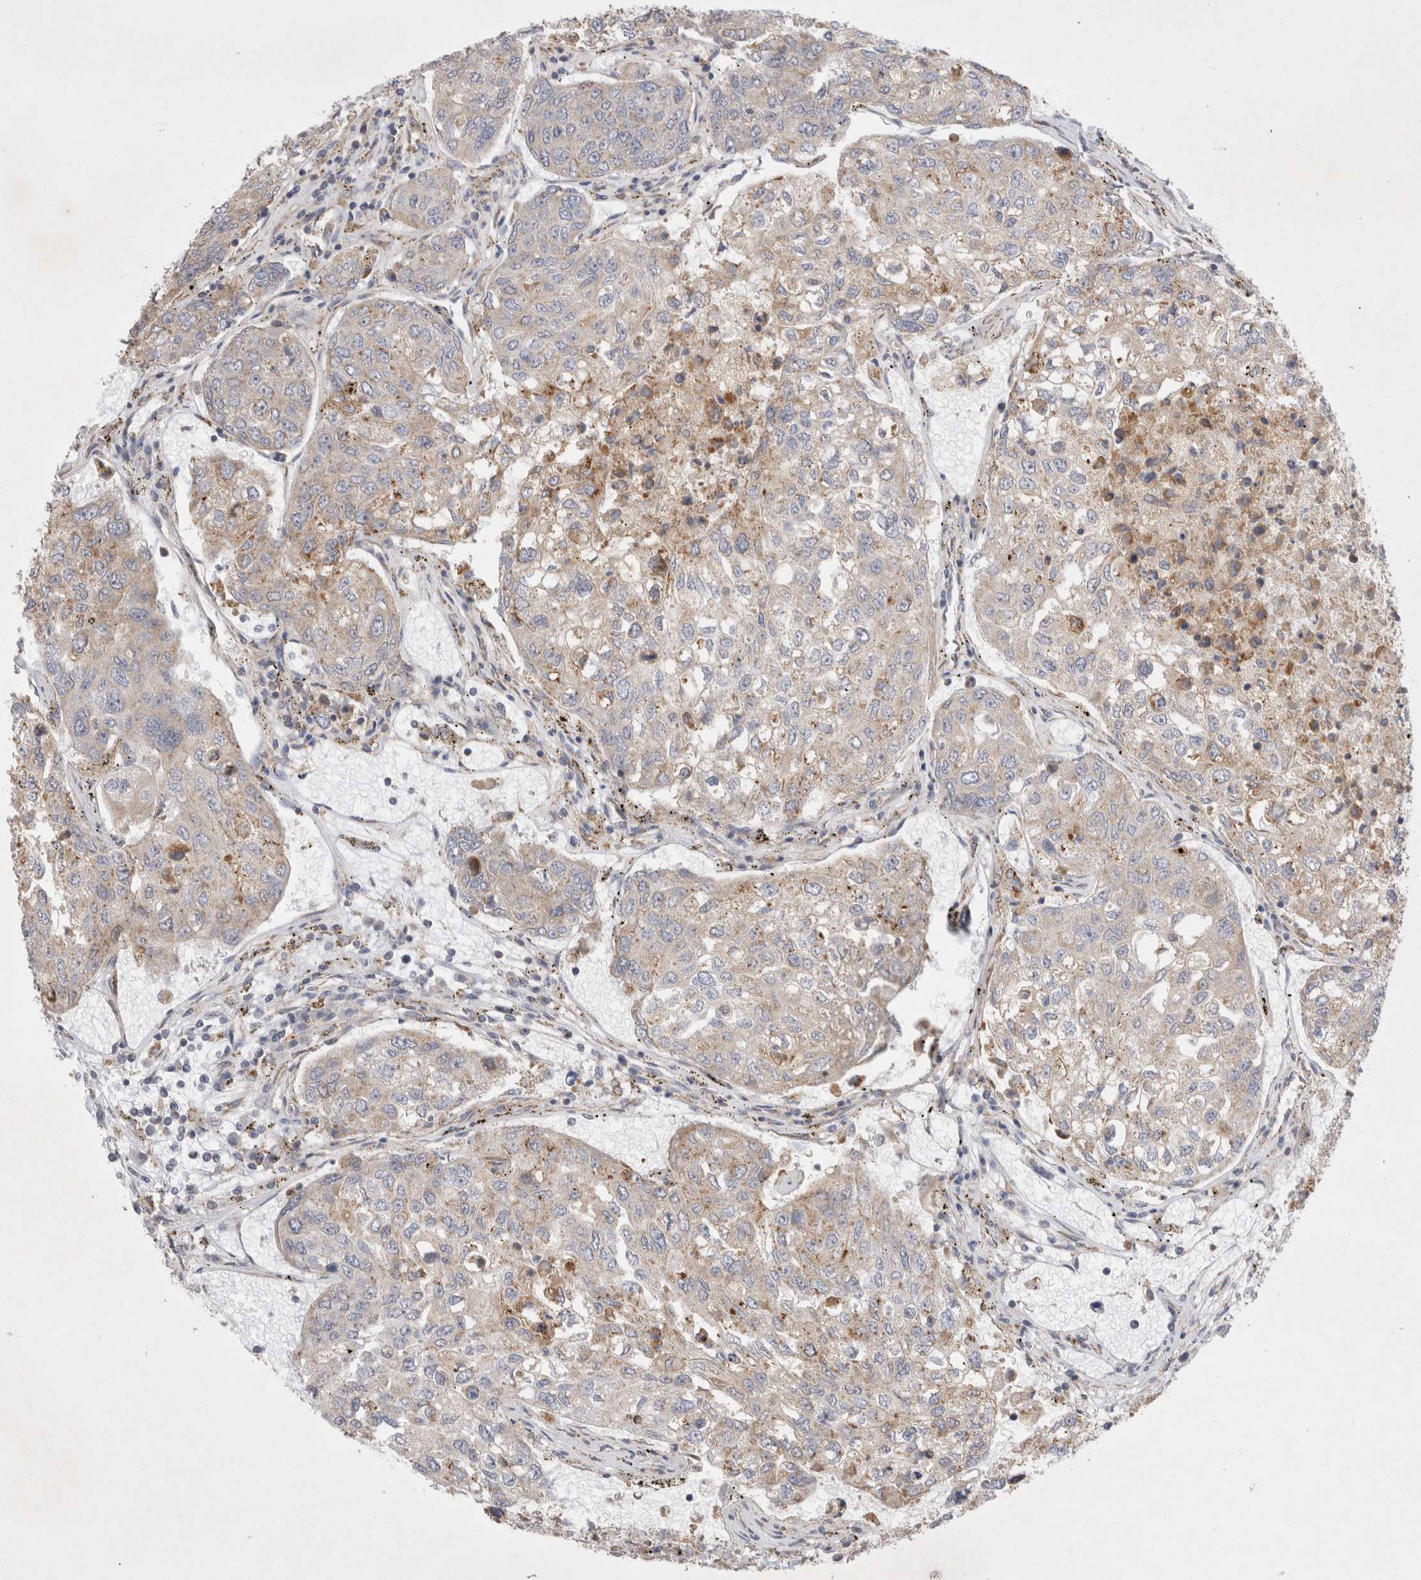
{"staining": {"intensity": "weak", "quantity": "<25%", "location": "cytoplasmic/membranous"}, "tissue": "urothelial cancer", "cell_type": "Tumor cells", "image_type": "cancer", "snomed": [{"axis": "morphology", "description": "Urothelial carcinoma, High grade"}, {"axis": "topography", "description": "Lymph node"}, {"axis": "topography", "description": "Urinary bladder"}], "caption": "This histopathology image is of urothelial carcinoma (high-grade) stained with immunohistochemistry (IHC) to label a protein in brown with the nuclei are counter-stained blue. There is no positivity in tumor cells.", "gene": "NPC1", "patient": {"sex": "male", "age": 51}}